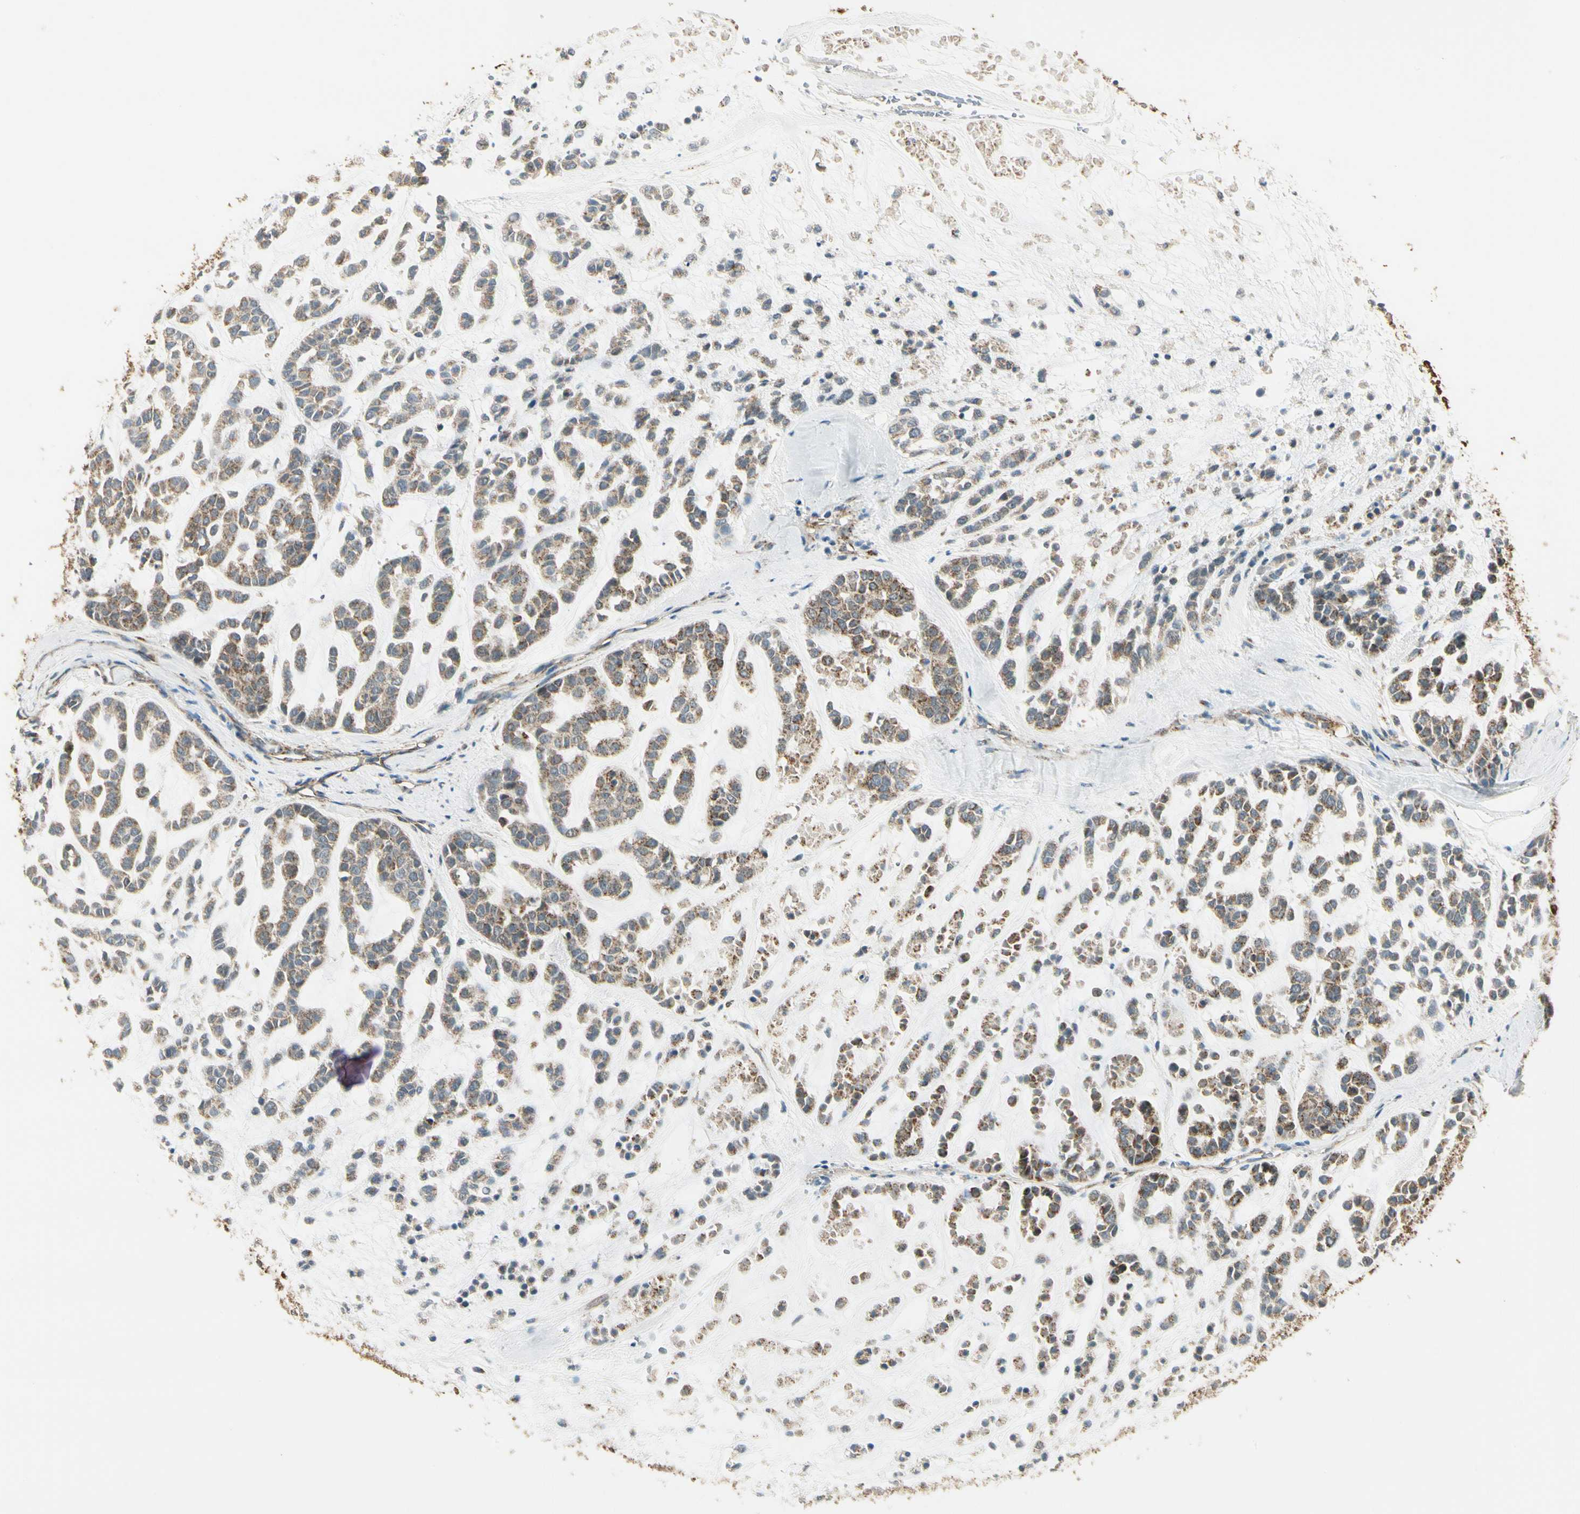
{"staining": {"intensity": "weak", "quantity": "25%-75%", "location": "cytoplasmic/membranous"}, "tissue": "head and neck cancer", "cell_type": "Tumor cells", "image_type": "cancer", "snomed": [{"axis": "morphology", "description": "Adenocarcinoma, NOS"}, {"axis": "morphology", "description": "Adenoma, NOS"}, {"axis": "topography", "description": "Head-Neck"}], "caption": "Immunohistochemical staining of human head and neck adenoma shows low levels of weak cytoplasmic/membranous staining in approximately 25%-75% of tumor cells.", "gene": "EPHB3", "patient": {"sex": "female", "age": 55}}